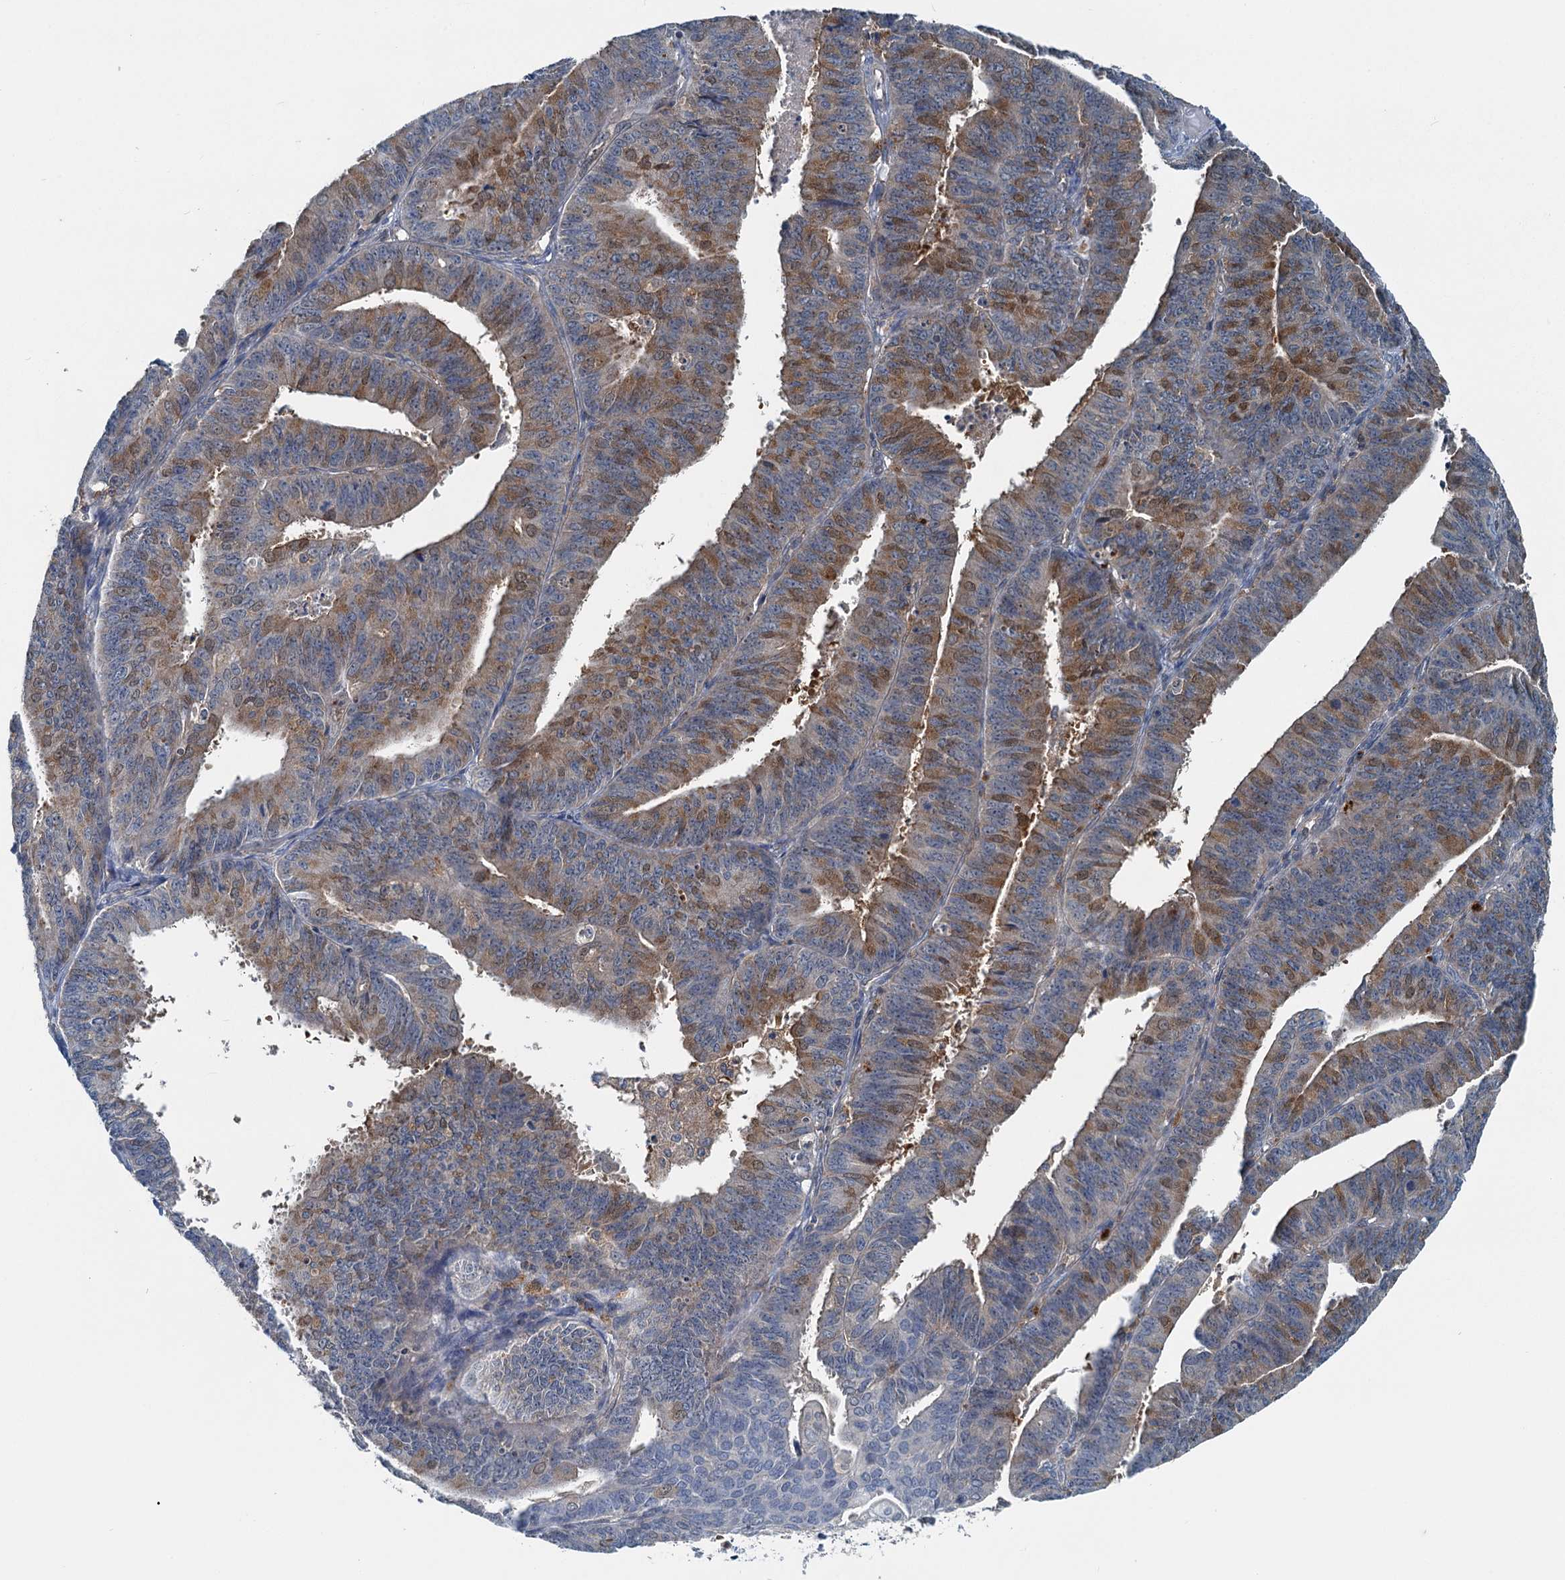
{"staining": {"intensity": "moderate", "quantity": "25%-75%", "location": "cytoplasmic/membranous"}, "tissue": "endometrial cancer", "cell_type": "Tumor cells", "image_type": "cancer", "snomed": [{"axis": "morphology", "description": "Adenocarcinoma, NOS"}, {"axis": "topography", "description": "Endometrium"}], "caption": "A high-resolution image shows immunohistochemistry (IHC) staining of endometrial cancer, which displays moderate cytoplasmic/membranous staining in approximately 25%-75% of tumor cells.", "gene": "GCLM", "patient": {"sex": "female", "age": 73}}